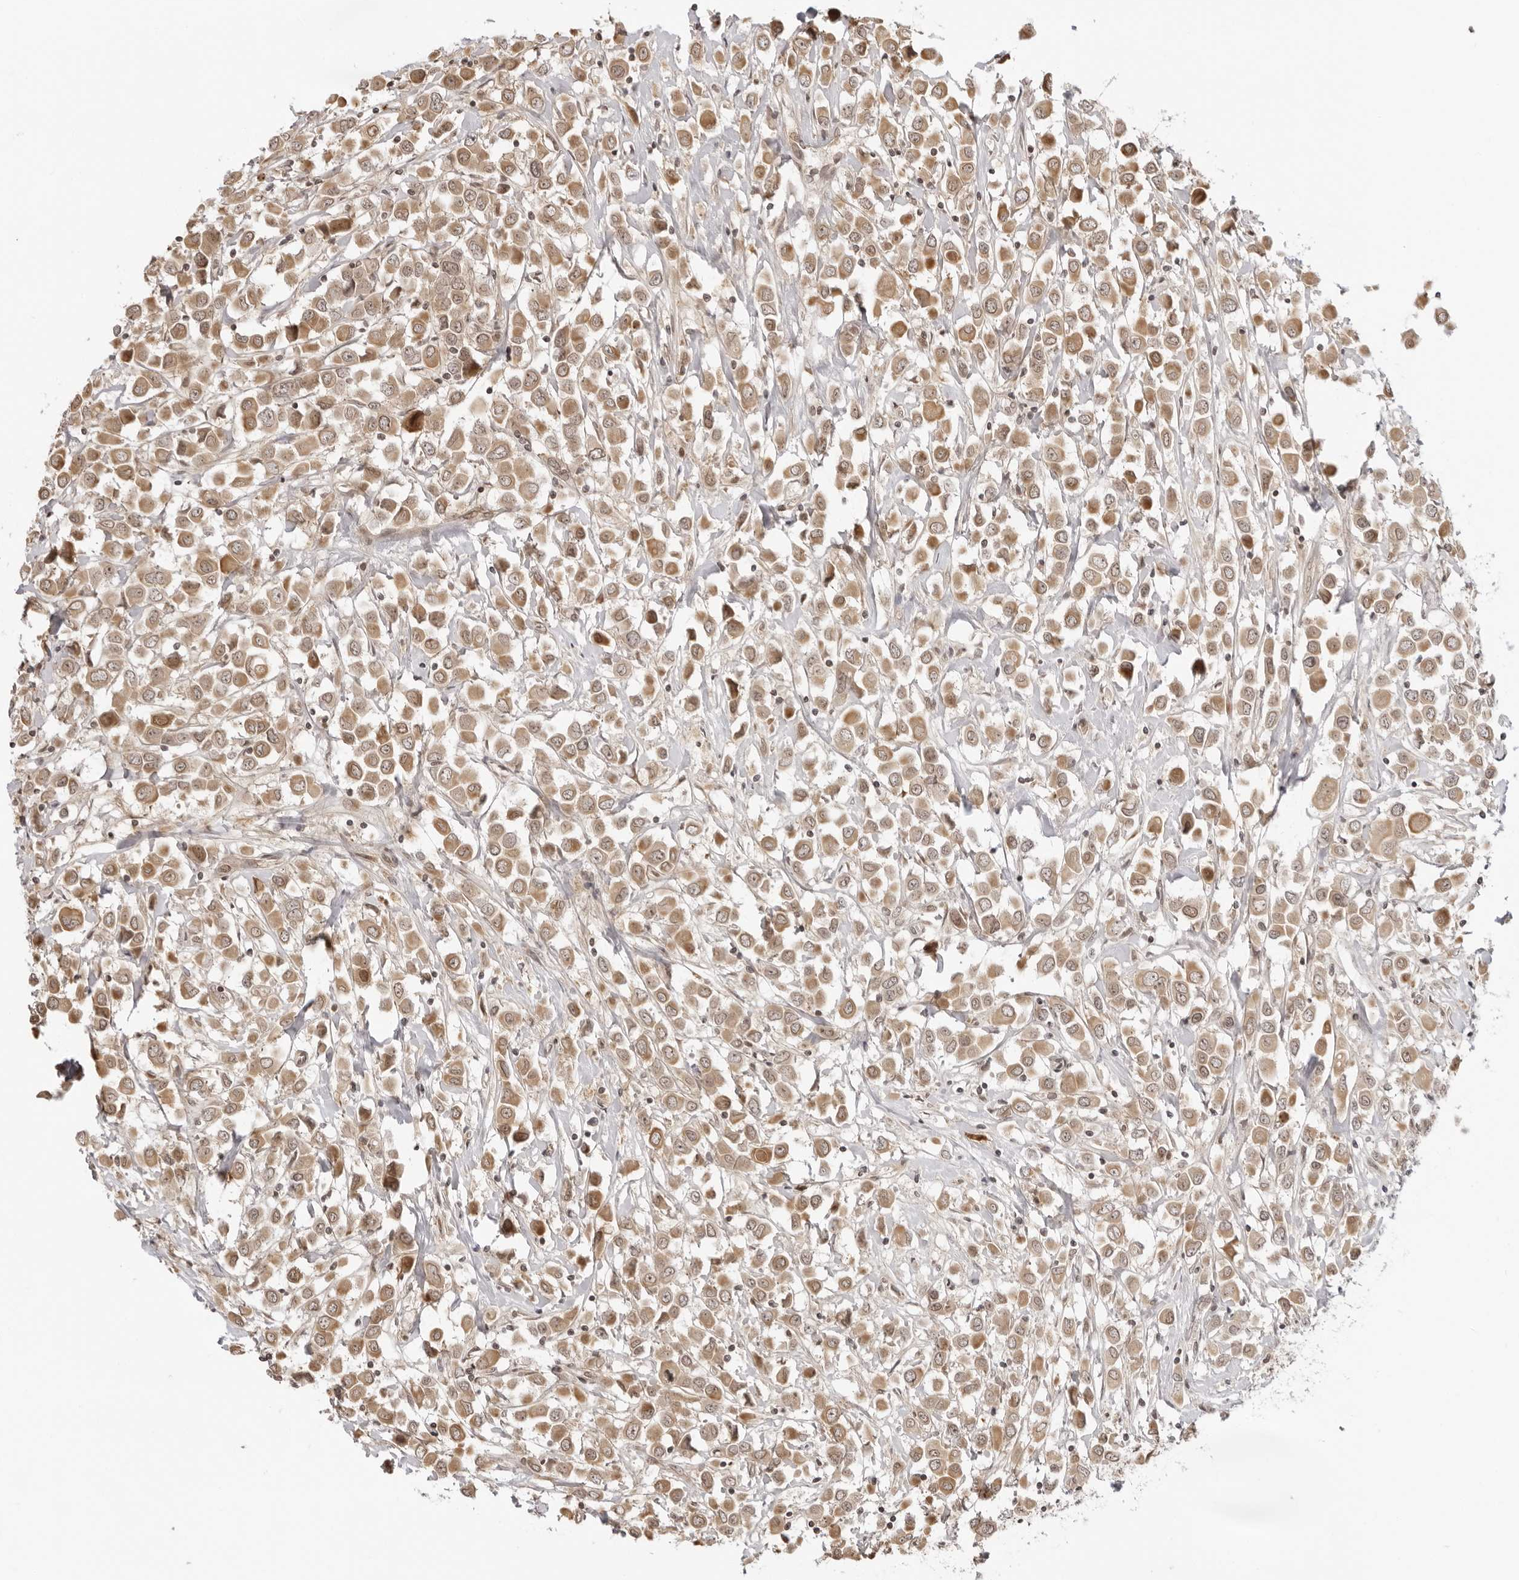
{"staining": {"intensity": "moderate", "quantity": ">75%", "location": "cytoplasmic/membranous"}, "tissue": "breast cancer", "cell_type": "Tumor cells", "image_type": "cancer", "snomed": [{"axis": "morphology", "description": "Duct carcinoma"}, {"axis": "topography", "description": "Breast"}], "caption": "Breast cancer (intraductal carcinoma) stained for a protein demonstrates moderate cytoplasmic/membranous positivity in tumor cells. The protein of interest is shown in brown color, while the nuclei are stained blue.", "gene": "PRRC2C", "patient": {"sex": "female", "age": 61}}